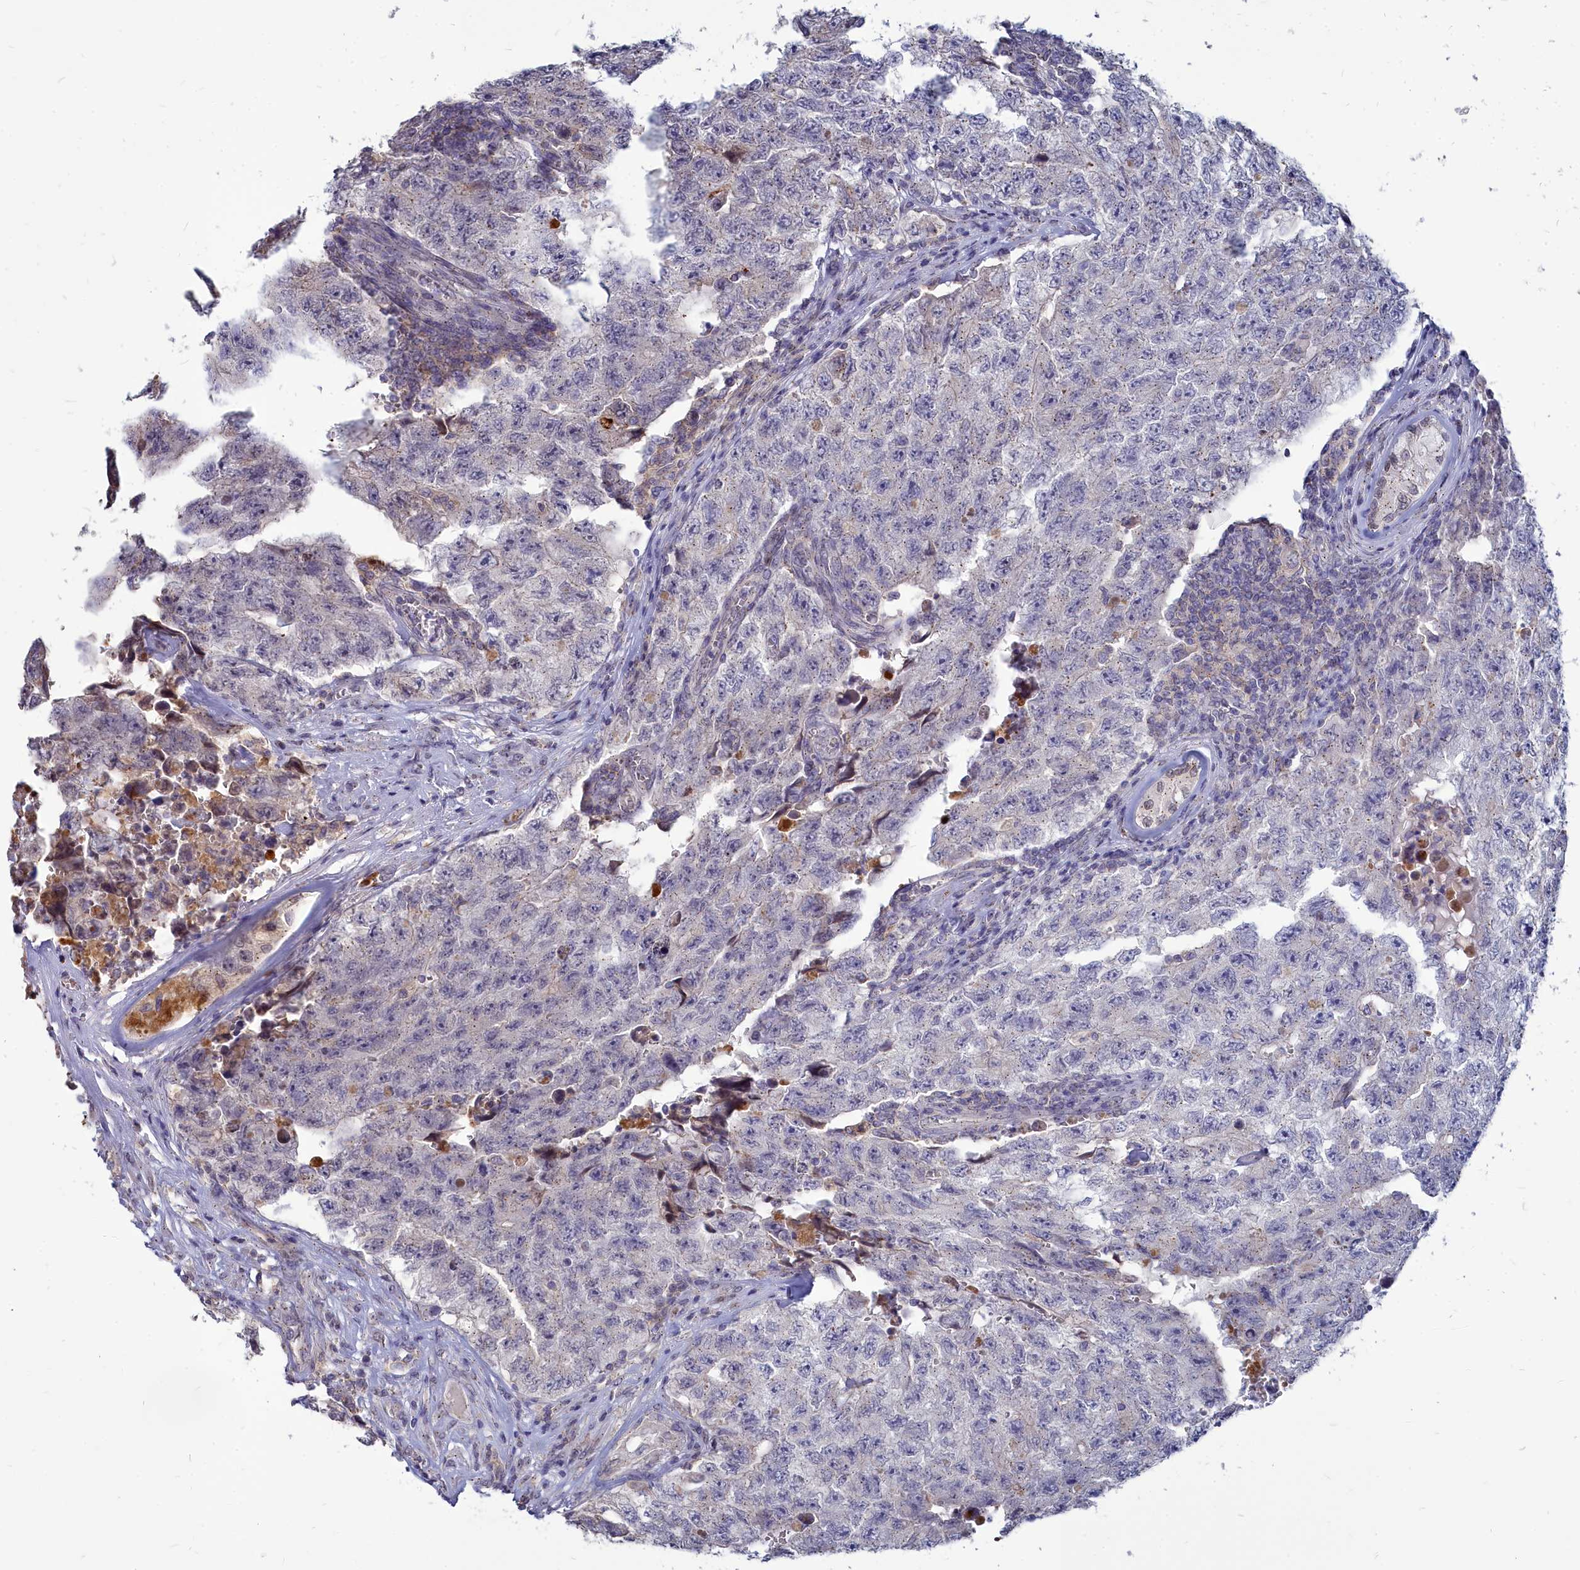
{"staining": {"intensity": "negative", "quantity": "none", "location": "none"}, "tissue": "testis cancer", "cell_type": "Tumor cells", "image_type": "cancer", "snomed": [{"axis": "morphology", "description": "Carcinoma, Embryonal, NOS"}, {"axis": "topography", "description": "Testis"}], "caption": "Embryonal carcinoma (testis) stained for a protein using IHC exhibits no expression tumor cells.", "gene": "NOXA1", "patient": {"sex": "male", "age": 17}}